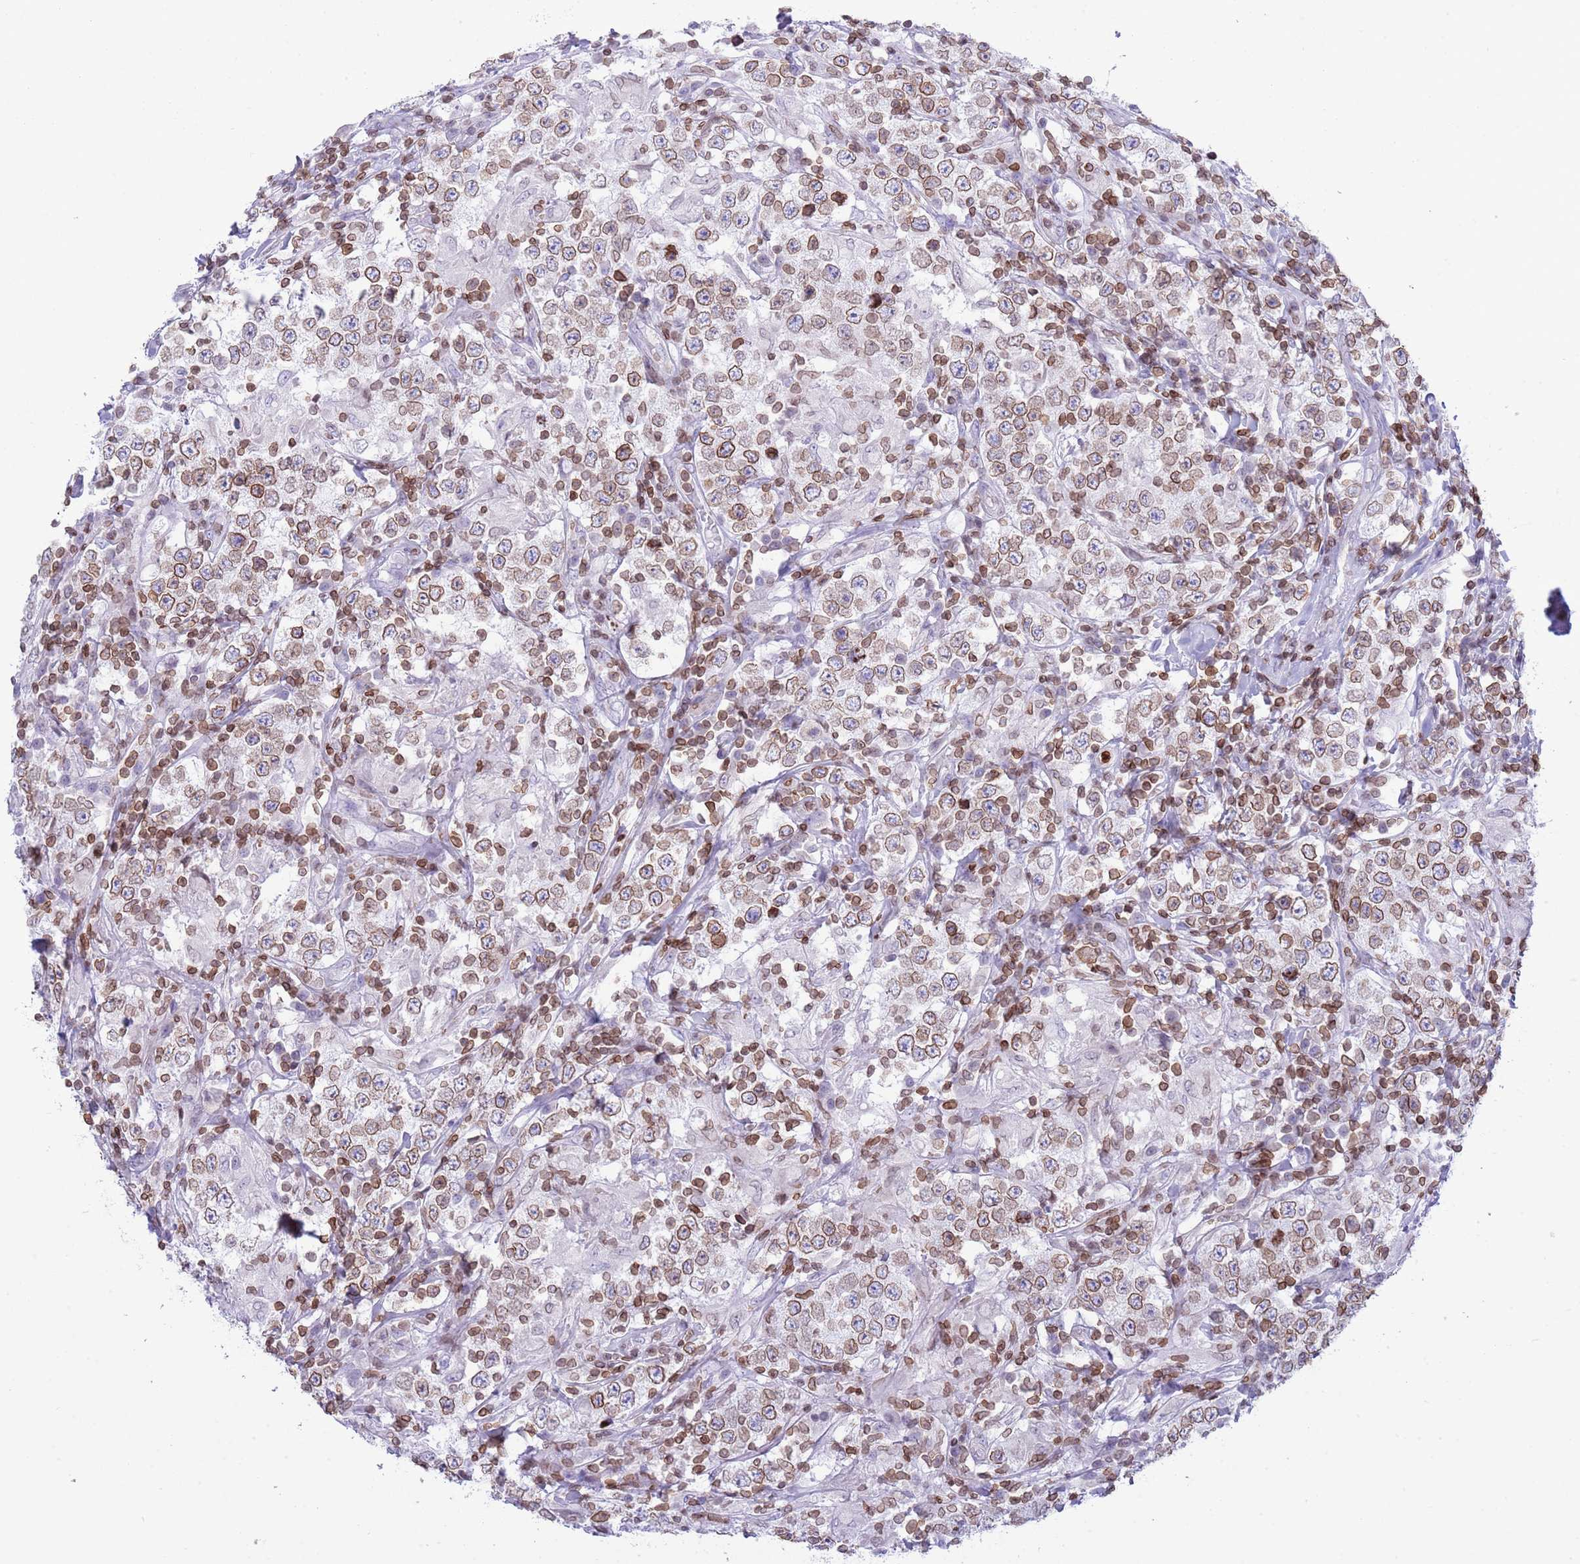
{"staining": {"intensity": "moderate", "quantity": ">75%", "location": "cytoplasmic/membranous,nuclear"}, "tissue": "testis cancer", "cell_type": "Tumor cells", "image_type": "cancer", "snomed": [{"axis": "morphology", "description": "Seminoma, NOS"}, {"axis": "morphology", "description": "Carcinoma, Embryonal, NOS"}, {"axis": "topography", "description": "Testis"}], "caption": "Tumor cells demonstrate moderate cytoplasmic/membranous and nuclear staining in about >75% of cells in testis embryonal carcinoma.", "gene": "LBR", "patient": {"sex": "male", "age": 41}}